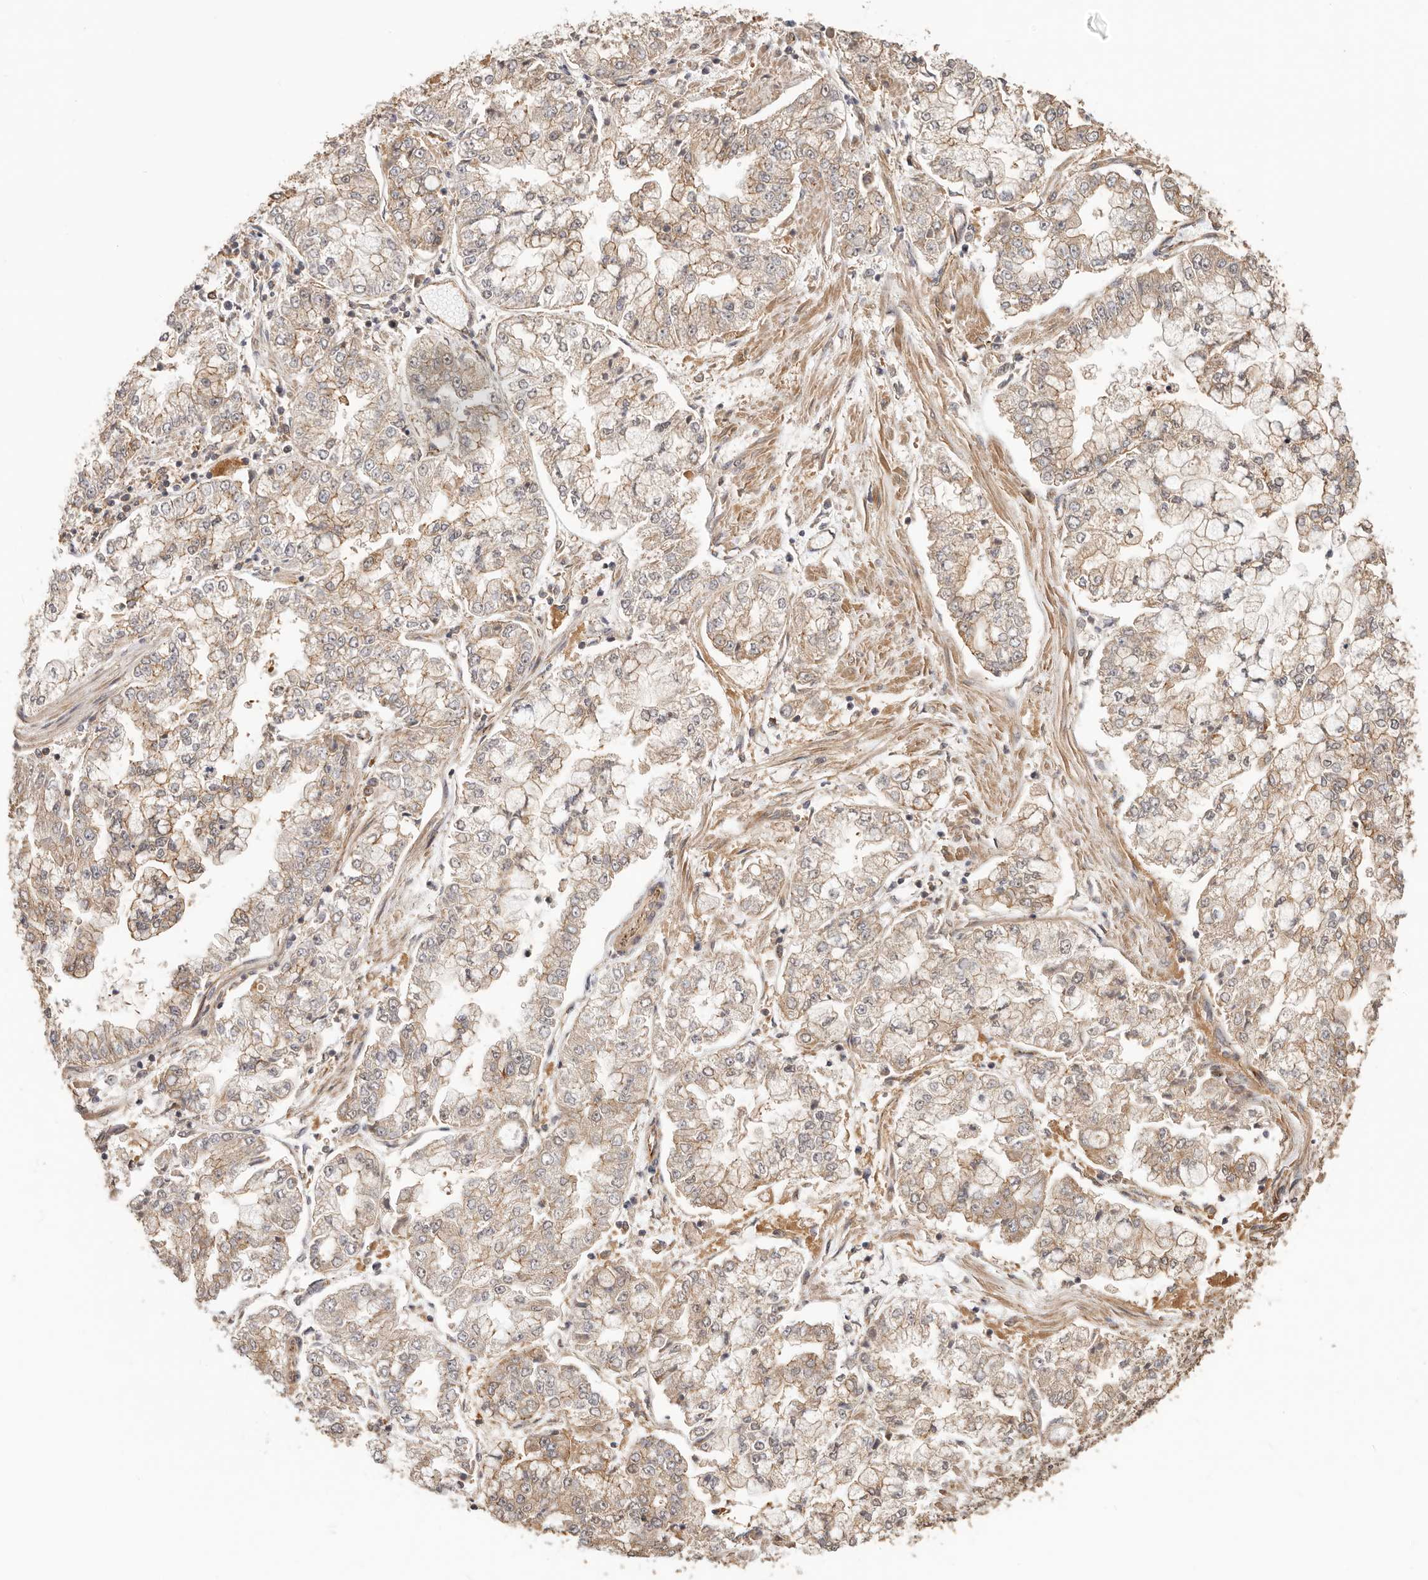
{"staining": {"intensity": "weak", "quantity": ">75%", "location": "cytoplasmic/membranous"}, "tissue": "stomach cancer", "cell_type": "Tumor cells", "image_type": "cancer", "snomed": [{"axis": "morphology", "description": "Adenocarcinoma, NOS"}, {"axis": "topography", "description": "Stomach"}], "caption": "Protein staining of stomach cancer (adenocarcinoma) tissue displays weak cytoplasmic/membranous staining in about >75% of tumor cells. Nuclei are stained in blue.", "gene": "AFDN", "patient": {"sex": "male", "age": 76}}